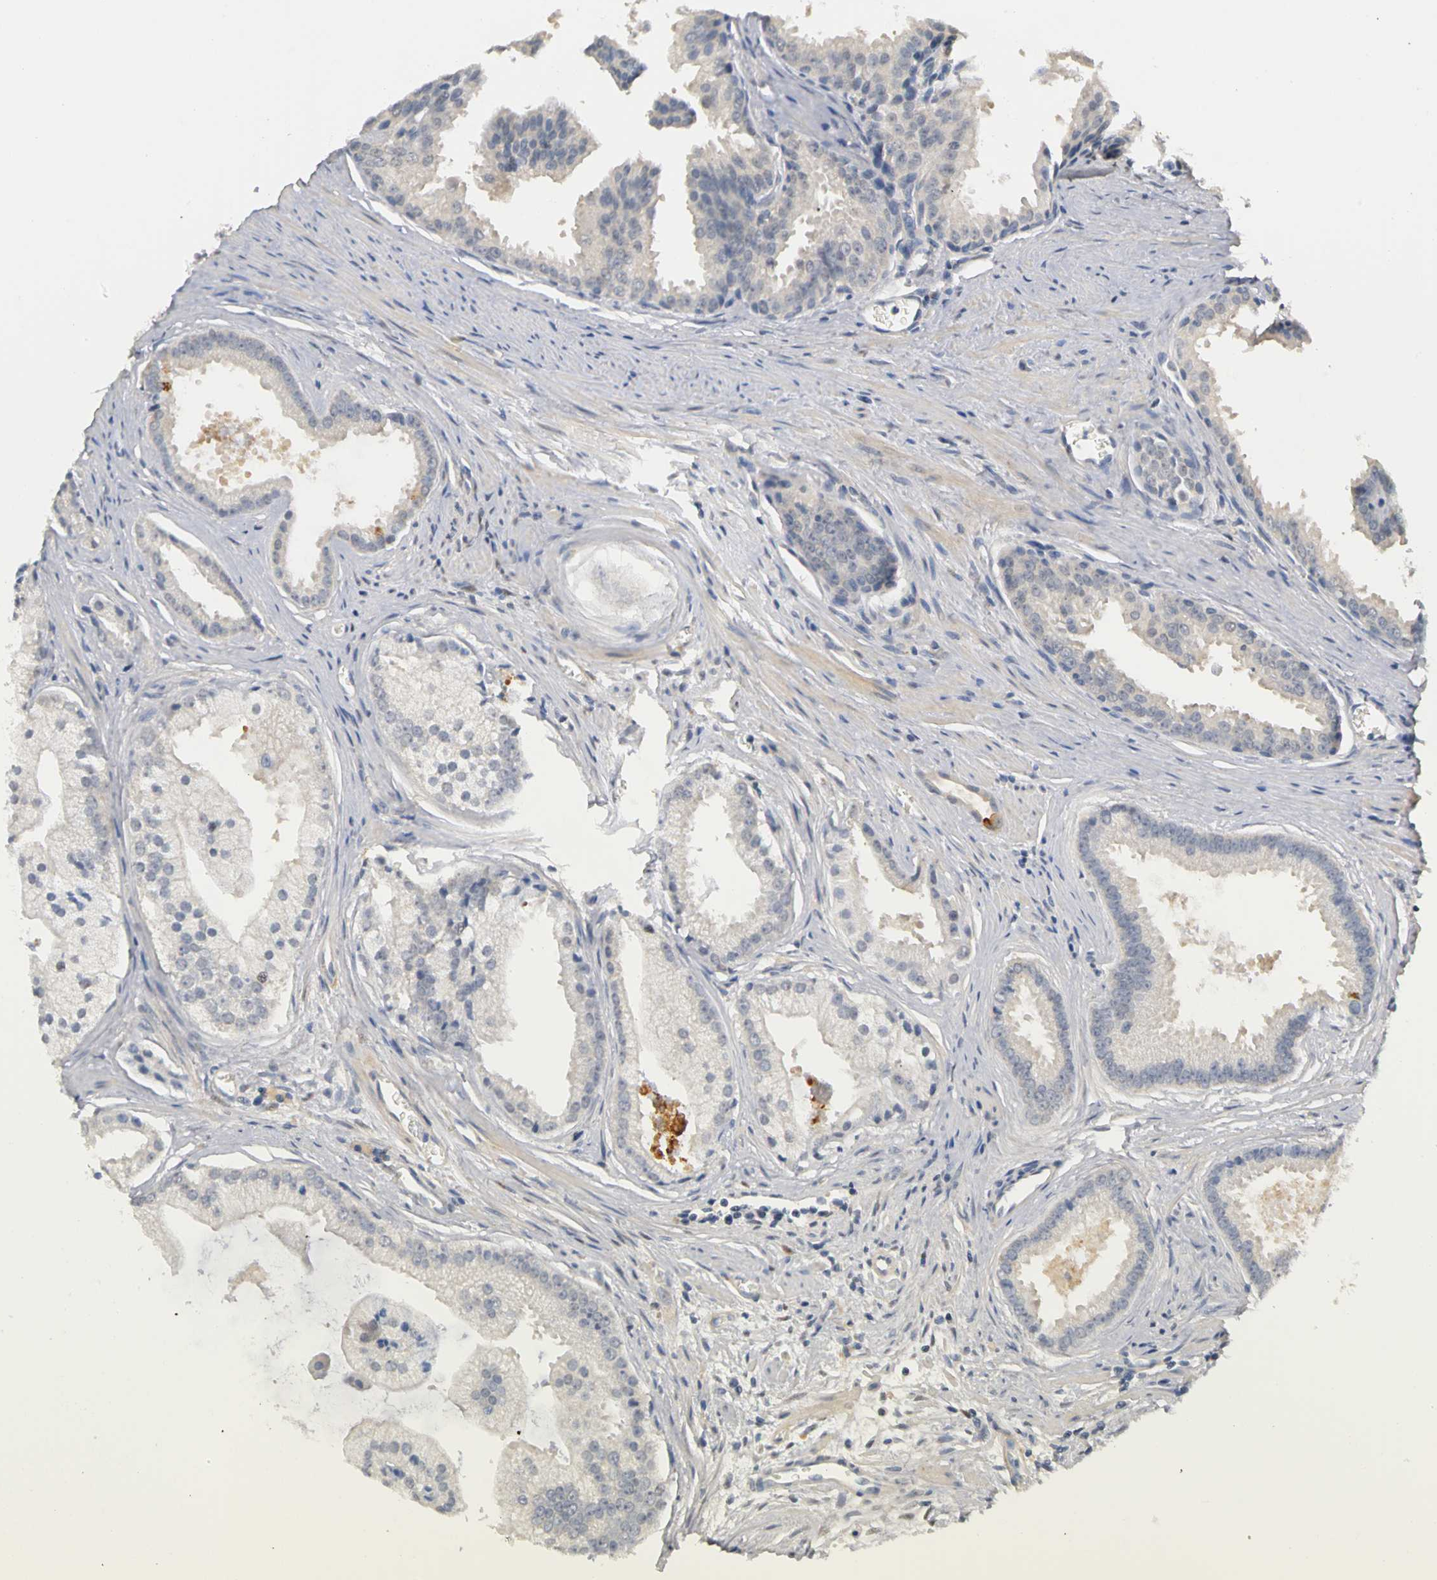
{"staining": {"intensity": "negative", "quantity": "none", "location": "none"}, "tissue": "prostate cancer", "cell_type": "Tumor cells", "image_type": "cancer", "snomed": [{"axis": "morphology", "description": "Adenocarcinoma, High grade"}, {"axis": "topography", "description": "Prostate"}], "caption": "Tumor cells show no significant positivity in prostate cancer.", "gene": "PGR", "patient": {"sex": "male", "age": 67}}